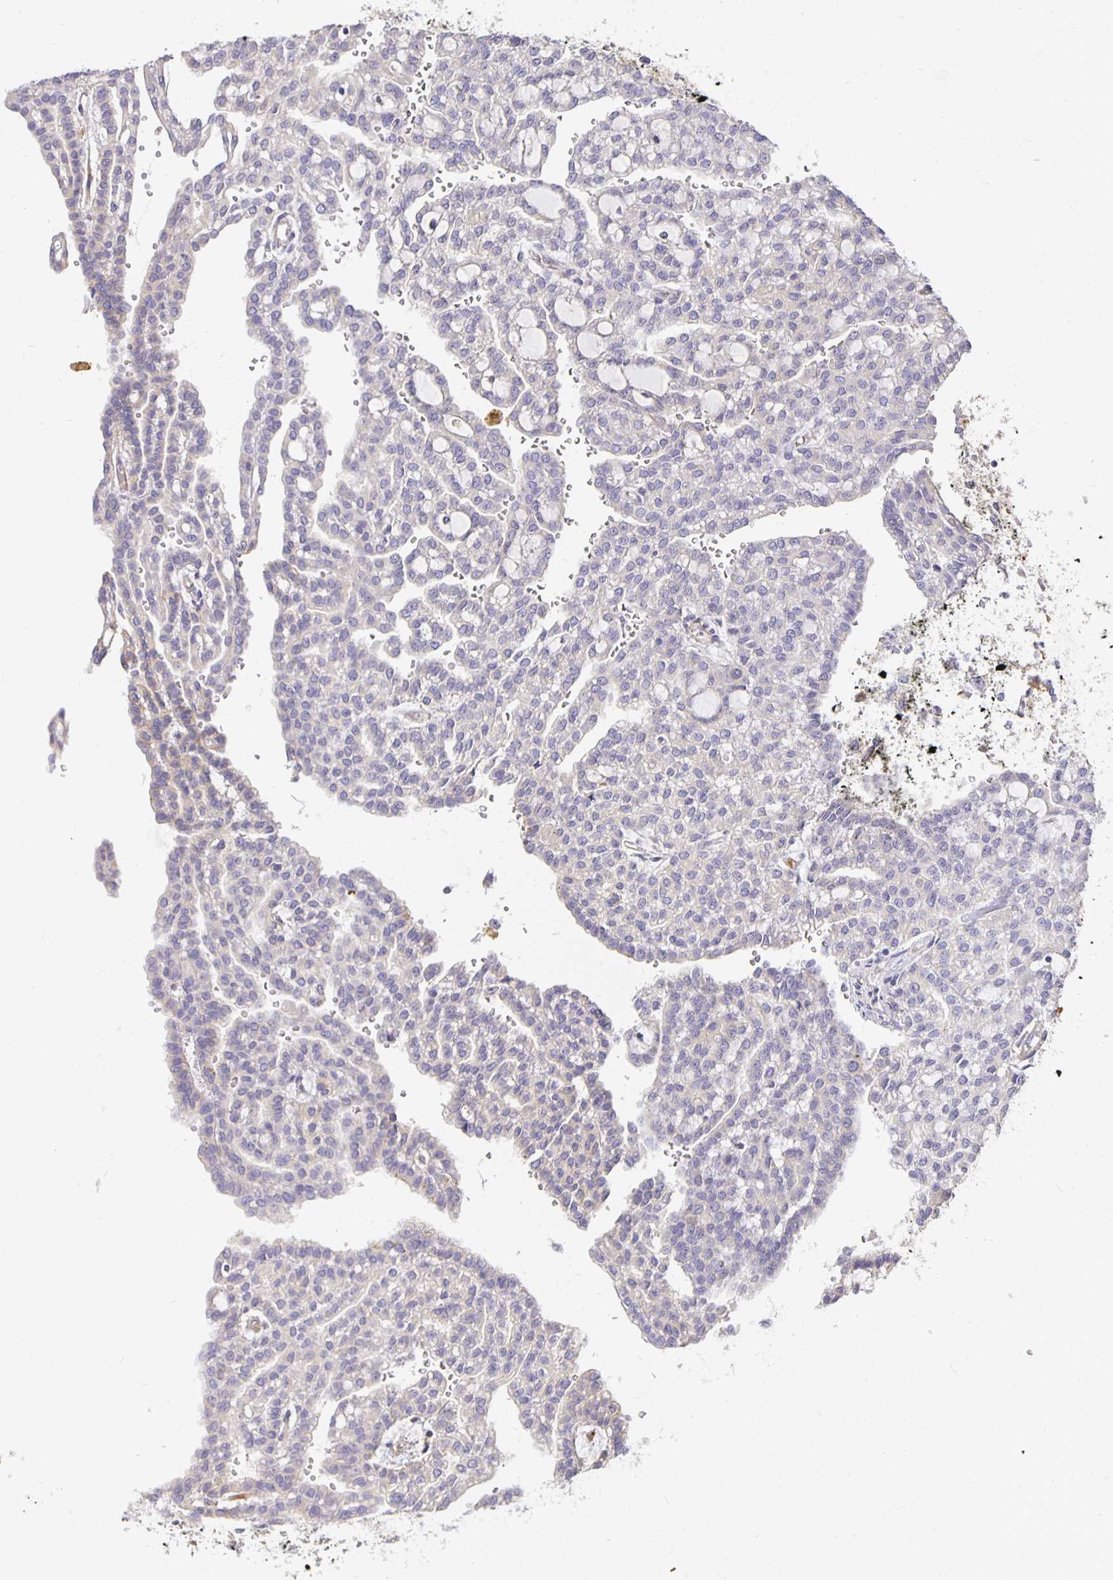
{"staining": {"intensity": "weak", "quantity": "<25%", "location": "cytoplasmic/membranous"}, "tissue": "renal cancer", "cell_type": "Tumor cells", "image_type": "cancer", "snomed": [{"axis": "morphology", "description": "Adenocarcinoma, NOS"}, {"axis": "topography", "description": "Kidney"}], "caption": "DAB (3,3'-diaminobenzidine) immunohistochemical staining of human adenocarcinoma (renal) demonstrates no significant expression in tumor cells.", "gene": "PLOD1", "patient": {"sex": "male", "age": 63}}